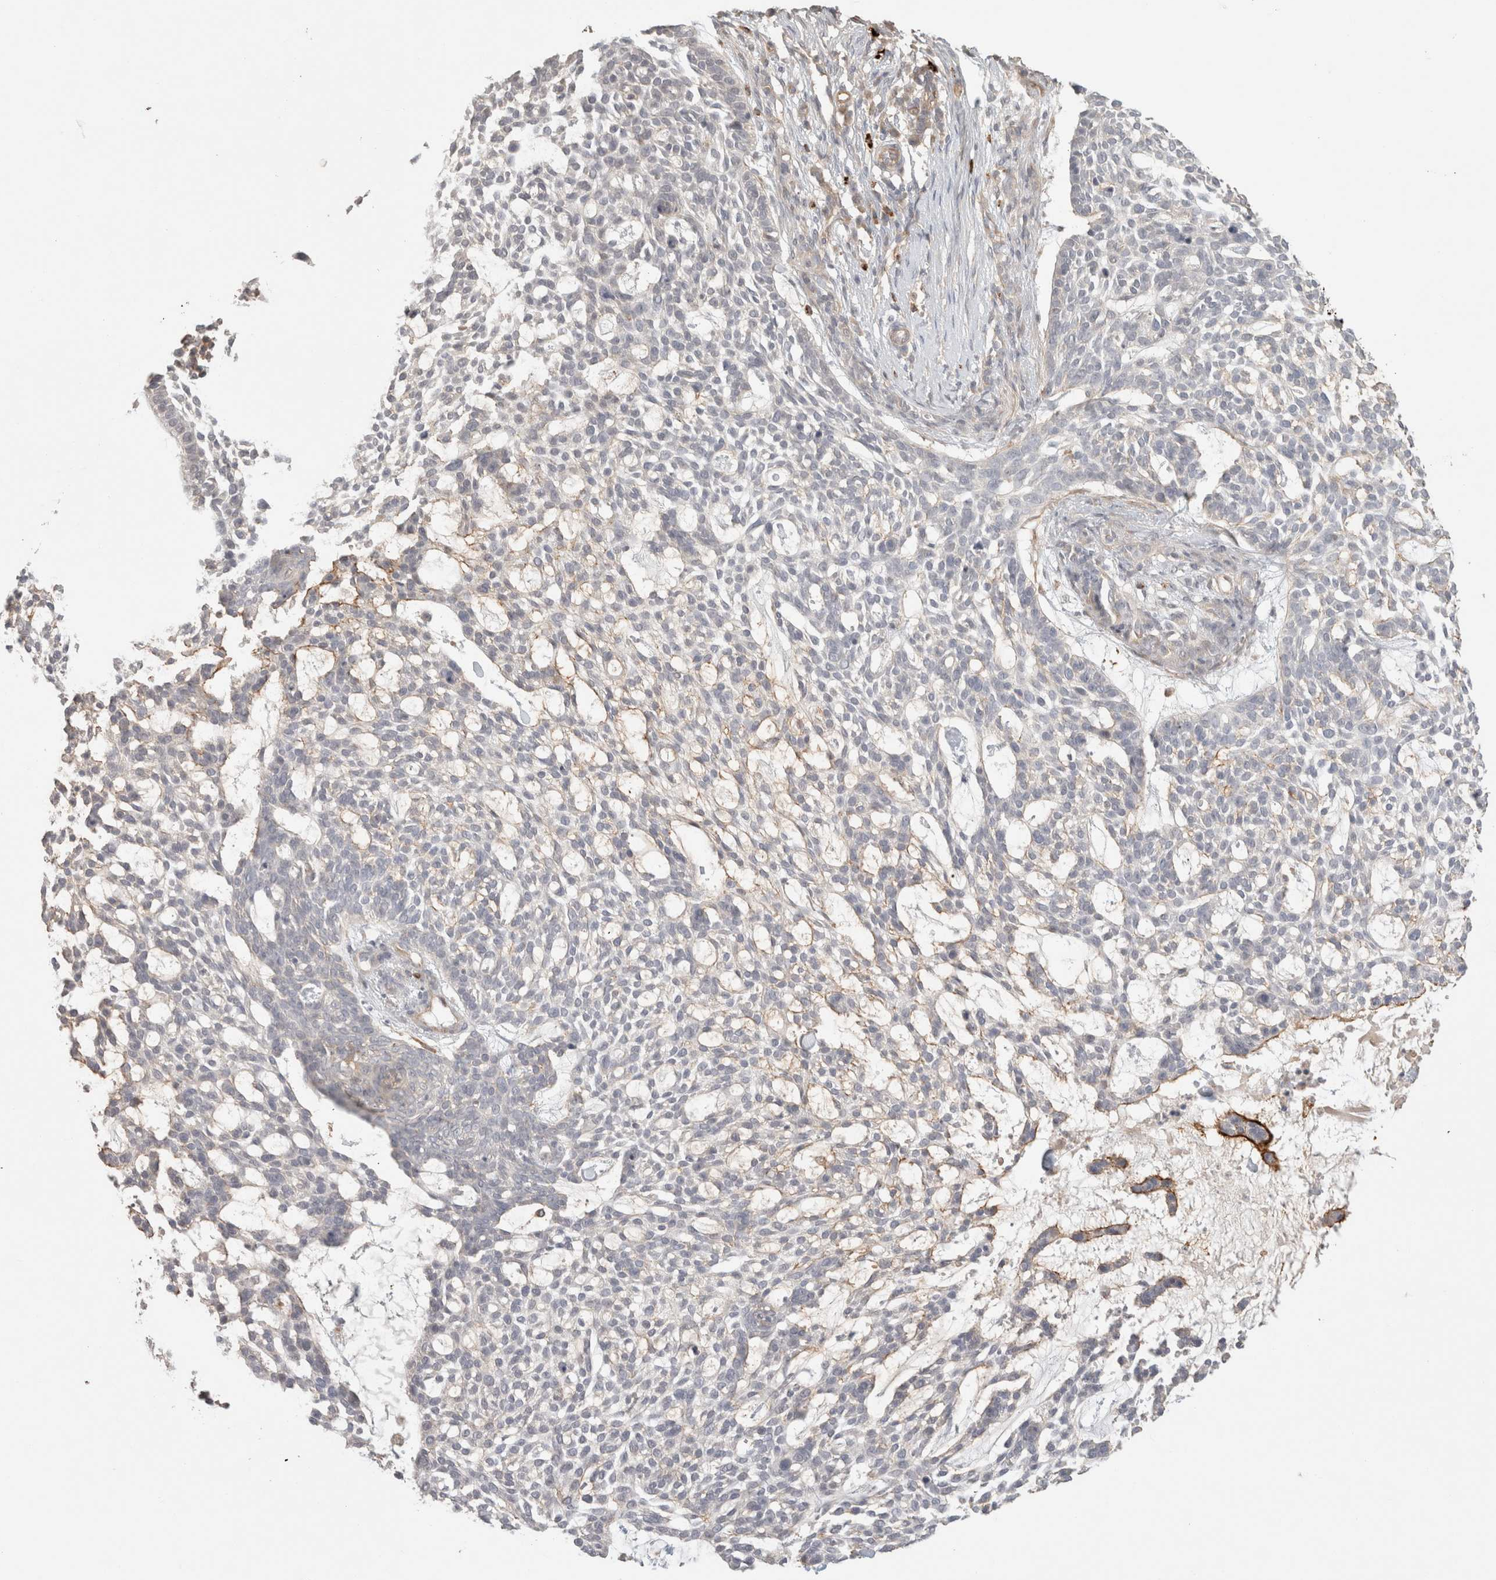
{"staining": {"intensity": "negative", "quantity": "none", "location": "none"}, "tissue": "skin cancer", "cell_type": "Tumor cells", "image_type": "cancer", "snomed": [{"axis": "morphology", "description": "Basal cell carcinoma"}, {"axis": "topography", "description": "Skin"}], "caption": "Immunohistochemistry image of neoplastic tissue: skin cancer (basal cell carcinoma) stained with DAB demonstrates no significant protein expression in tumor cells.", "gene": "HSPG2", "patient": {"sex": "female", "age": 64}}